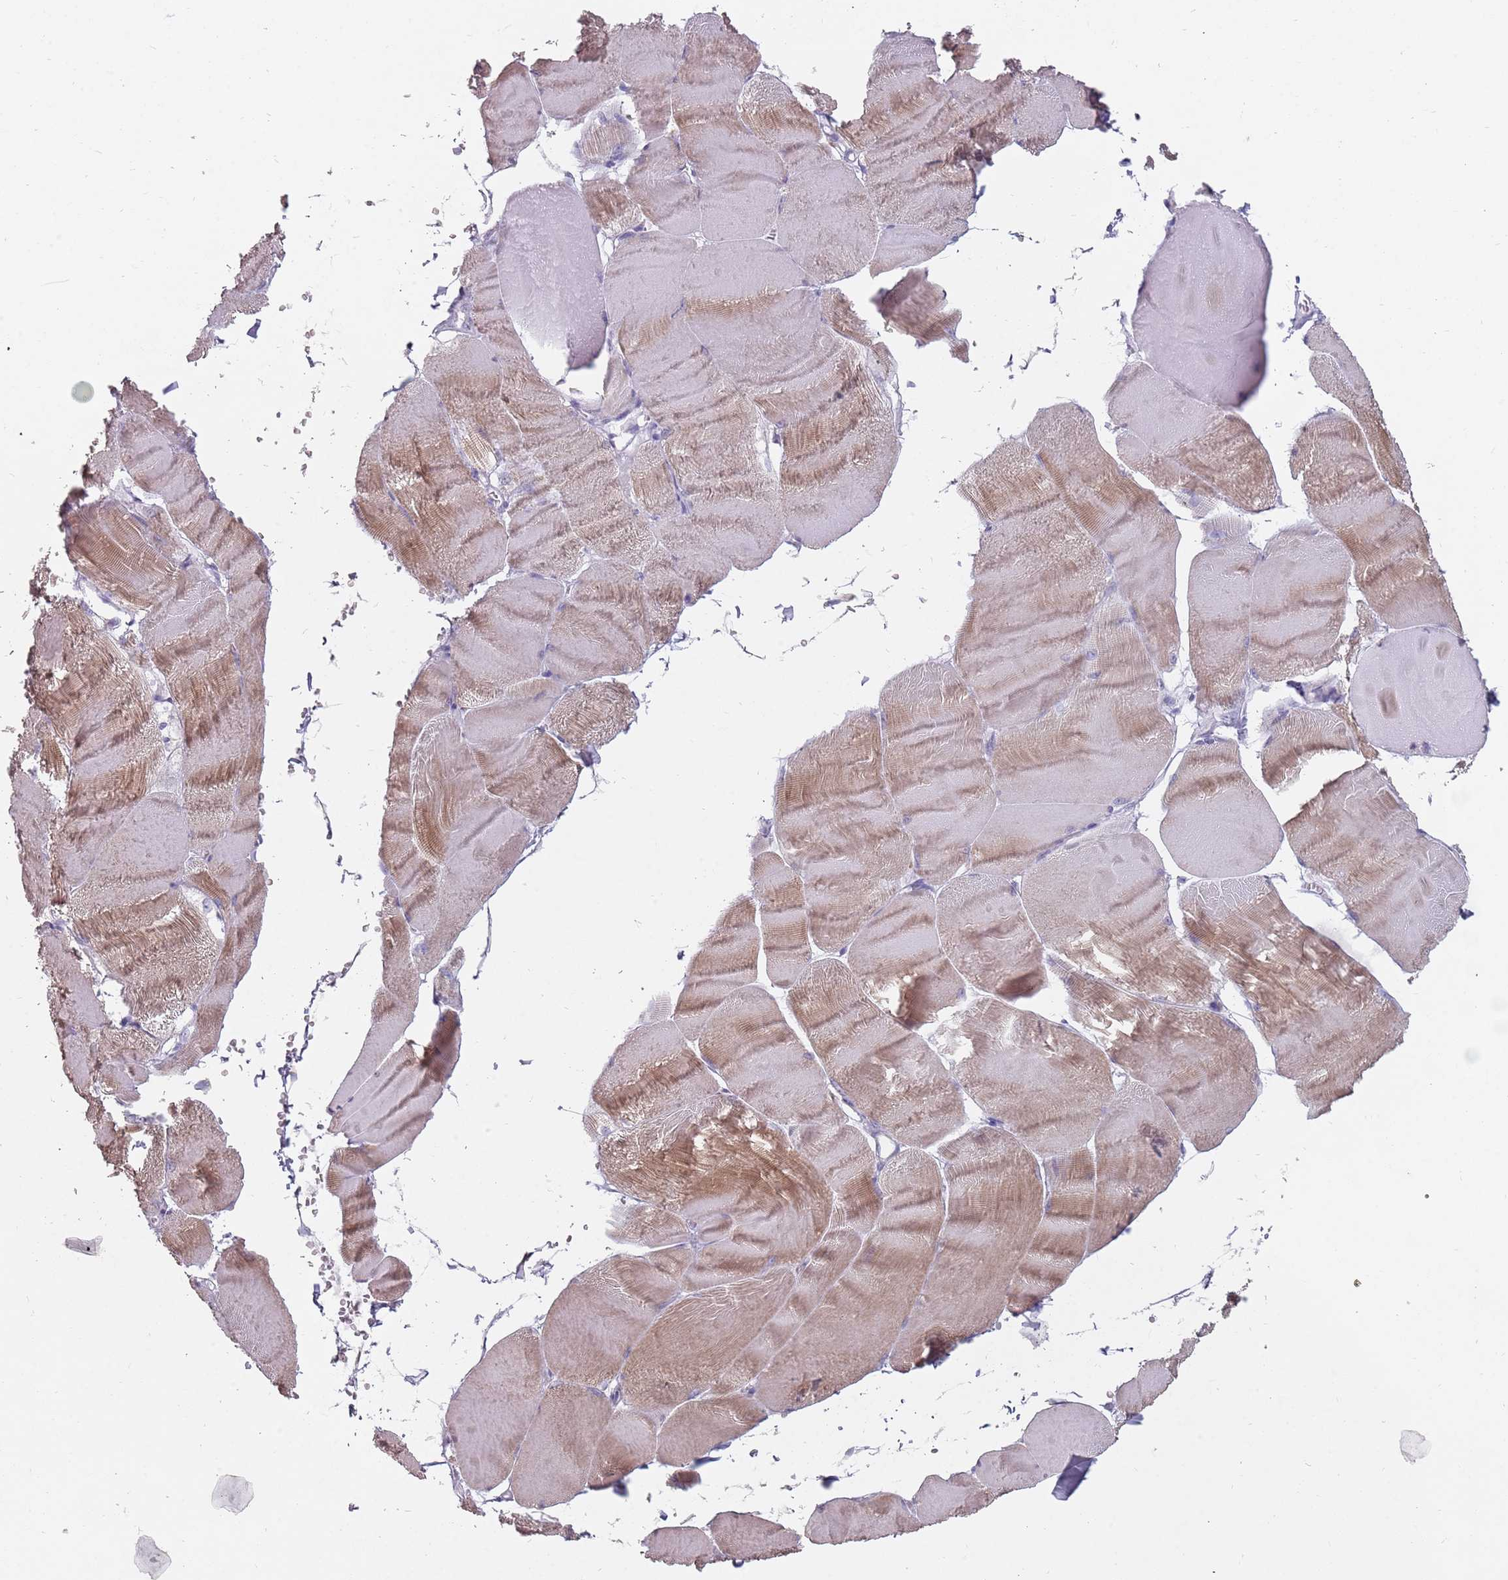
{"staining": {"intensity": "moderate", "quantity": "25%-75%", "location": "cytoplasmic/membranous"}, "tissue": "skeletal muscle", "cell_type": "Myocytes", "image_type": "normal", "snomed": [{"axis": "morphology", "description": "Normal tissue, NOS"}, {"axis": "morphology", "description": "Basal cell carcinoma"}, {"axis": "topography", "description": "Skeletal muscle"}], "caption": "Moderate cytoplasmic/membranous expression for a protein is present in about 25%-75% of myocytes of unremarkable skeletal muscle using immunohistochemistry.", "gene": "DDX4", "patient": {"sex": "female", "age": 64}}